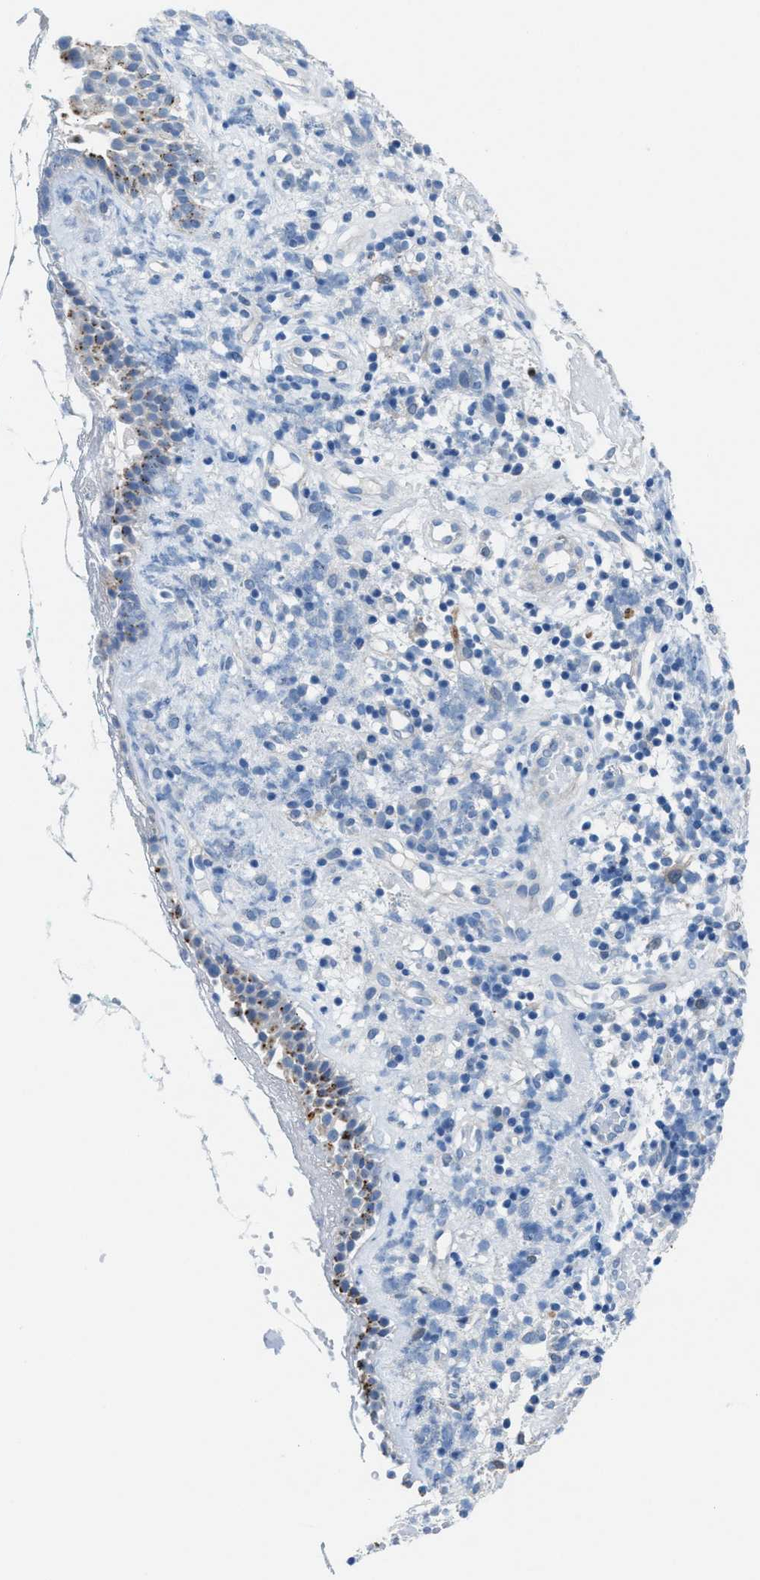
{"staining": {"intensity": "moderate", "quantity": "<25%", "location": "cytoplasmic/membranous"}, "tissue": "nasopharynx", "cell_type": "Respiratory epithelial cells", "image_type": "normal", "snomed": [{"axis": "morphology", "description": "Normal tissue, NOS"}, {"axis": "morphology", "description": "Basal cell carcinoma"}, {"axis": "topography", "description": "Cartilage tissue"}, {"axis": "topography", "description": "Nasopharynx"}, {"axis": "topography", "description": "Oral tissue"}], "caption": "Immunohistochemistry of benign human nasopharynx exhibits low levels of moderate cytoplasmic/membranous staining in about <25% of respiratory epithelial cells.", "gene": "ASPA", "patient": {"sex": "female", "age": 77}}